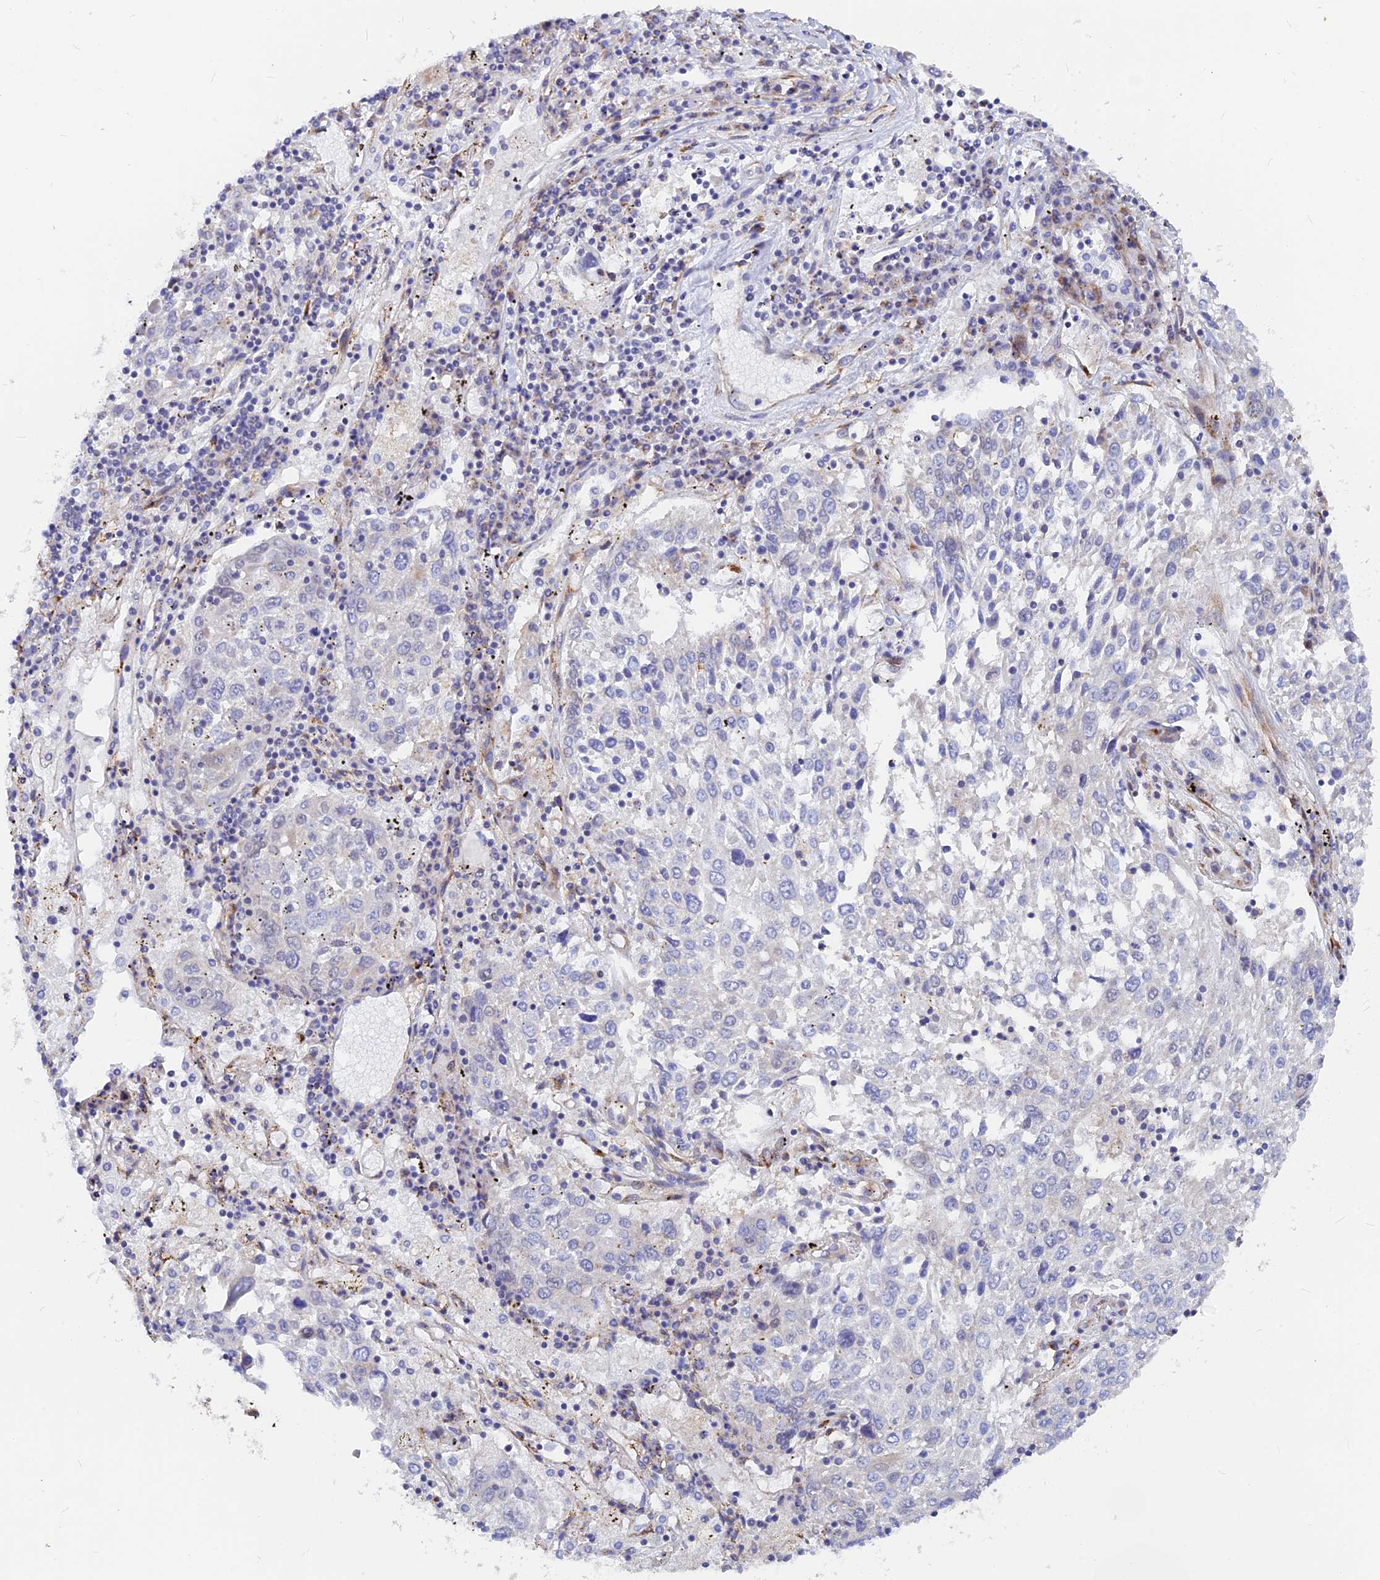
{"staining": {"intensity": "negative", "quantity": "none", "location": "none"}, "tissue": "lung cancer", "cell_type": "Tumor cells", "image_type": "cancer", "snomed": [{"axis": "morphology", "description": "Squamous cell carcinoma, NOS"}, {"axis": "topography", "description": "Lung"}], "caption": "The IHC histopathology image has no significant positivity in tumor cells of lung cancer (squamous cell carcinoma) tissue.", "gene": "VSTM2L", "patient": {"sex": "male", "age": 65}}